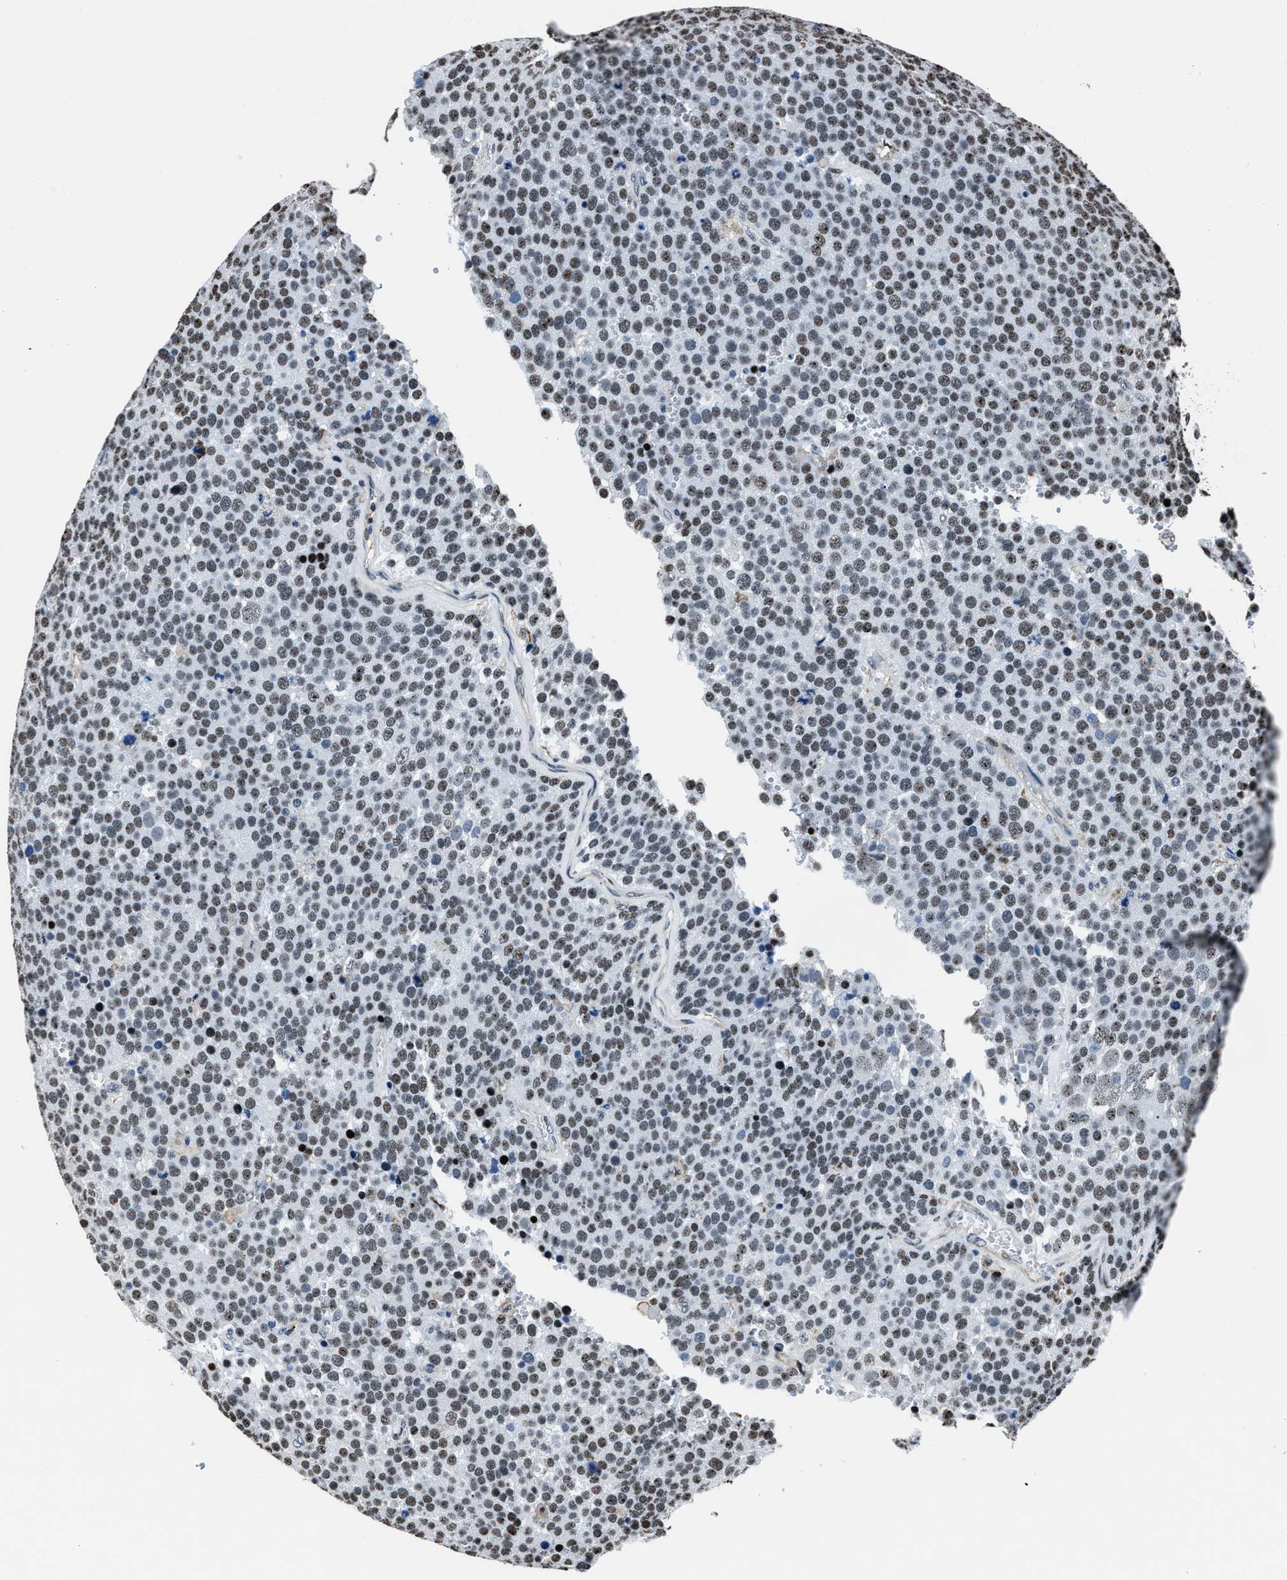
{"staining": {"intensity": "moderate", "quantity": ">75%", "location": "nuclear"}, "tissue": "testis cancer", "cell_type": "Tumor cells", "image_type": "cancer", "snomed": [{"axis": "morphology", "description": "Normal tissue, NOS"}, {"axis": "morphology", "description": "Seminoma, NOS"}, {"axis": "topography", "description": "Testis"}], "caption": "Tumor cells demonstrate medium levels of moderate nuclear expression in about >75% of cells in testis cancer (seminoma).", "gene": "PPIE", "patient": {"sex": "male", "age": 71}}